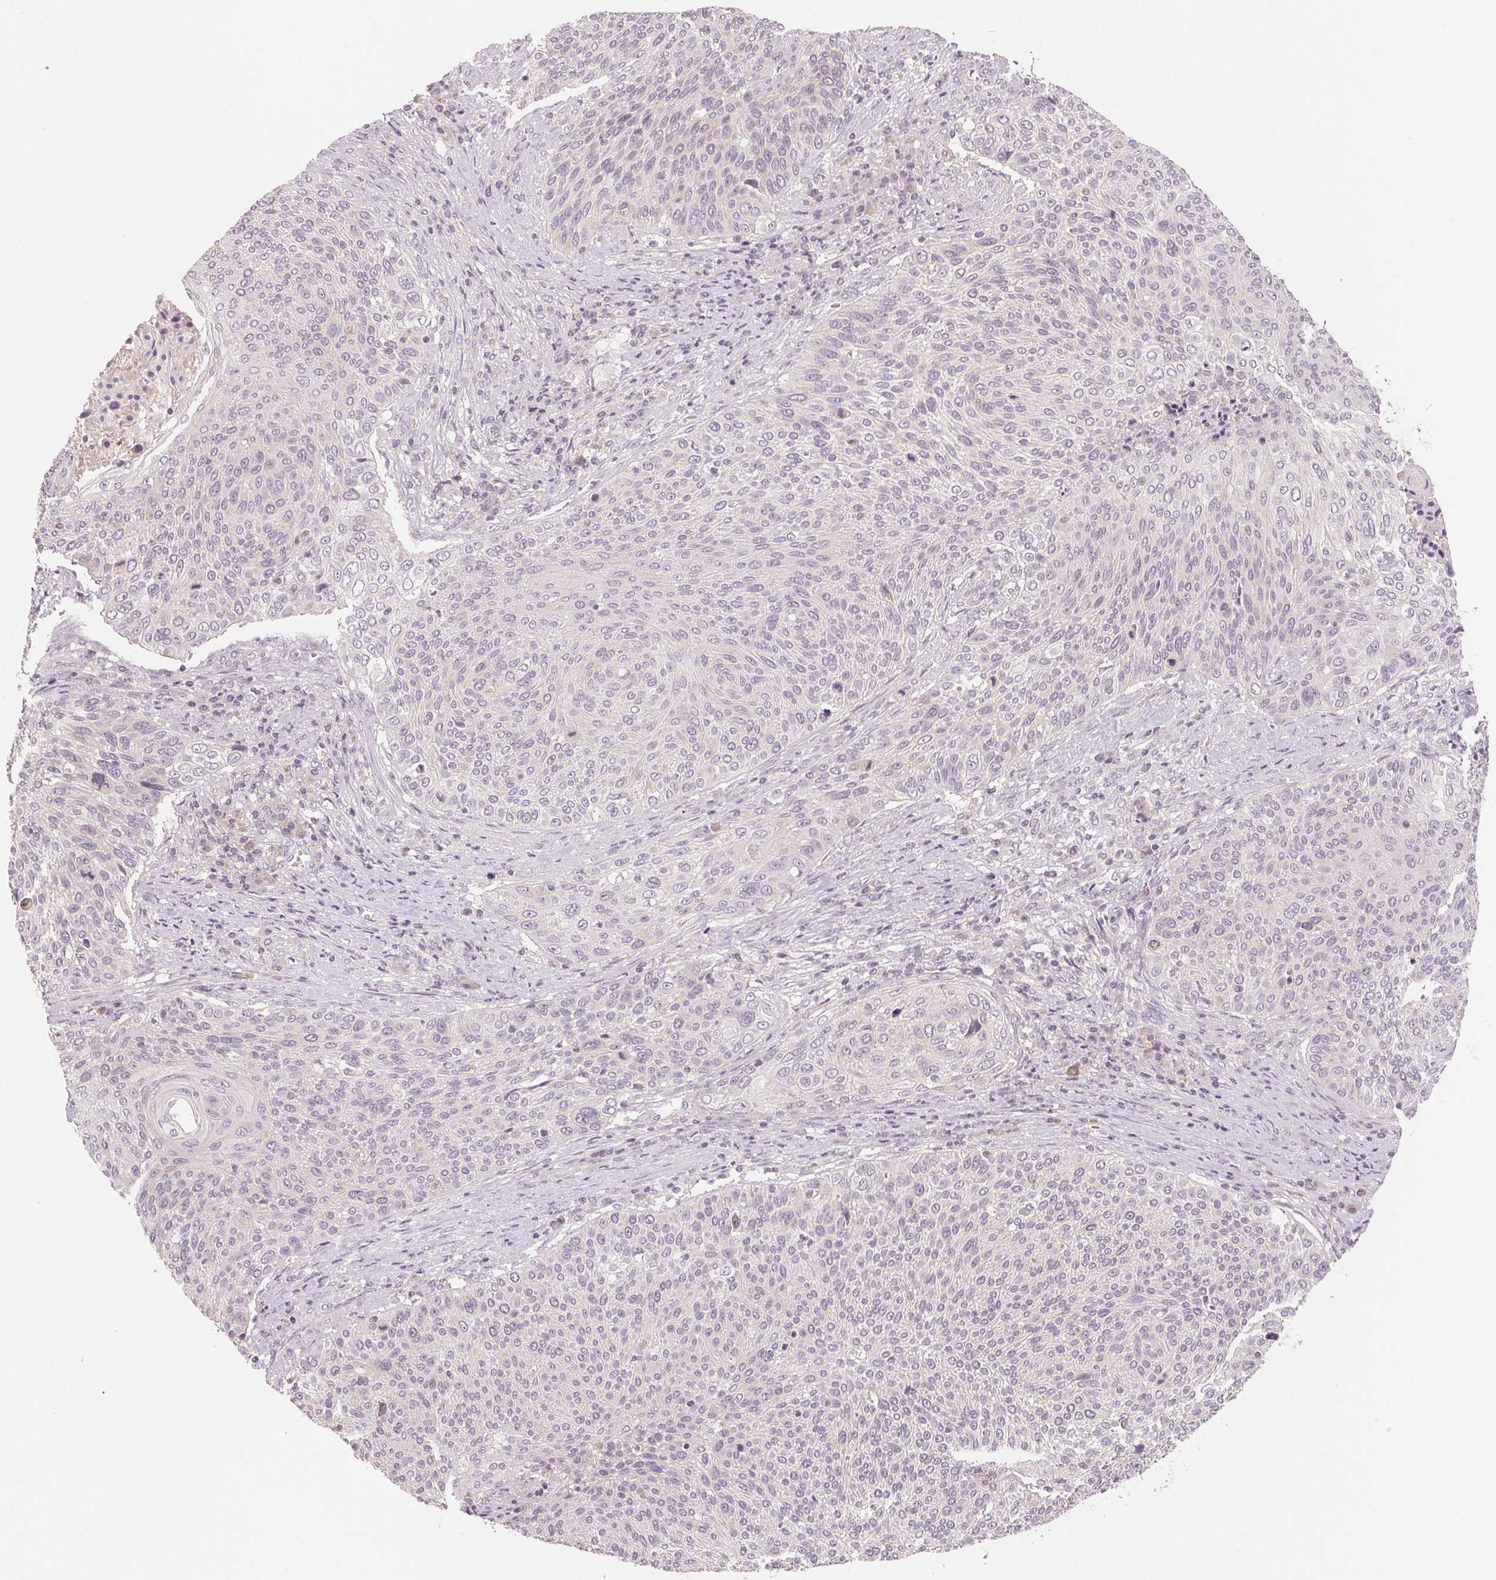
{"staining": {"intensity": "negative", "quantity": "none", "location": "none"}, "tissue": "cervical cancer", "cell_type": "Tumor cells", "image_type": "cancer", "snomed": [{"axis": "morphology", "description": "Squamous cell carcinoma, NOS"}, {"axis": "topography", "description": "Cervix"}], "caption": "High power microscopy histopathology image of an immunohistochemistry (IHC) photomicrograph of cervical cancer (squamous cell carcinoma), revealing no significant expression in tumor cells.", "gene": "AQP8", "patient": {"sex": "female", "age": 31}}